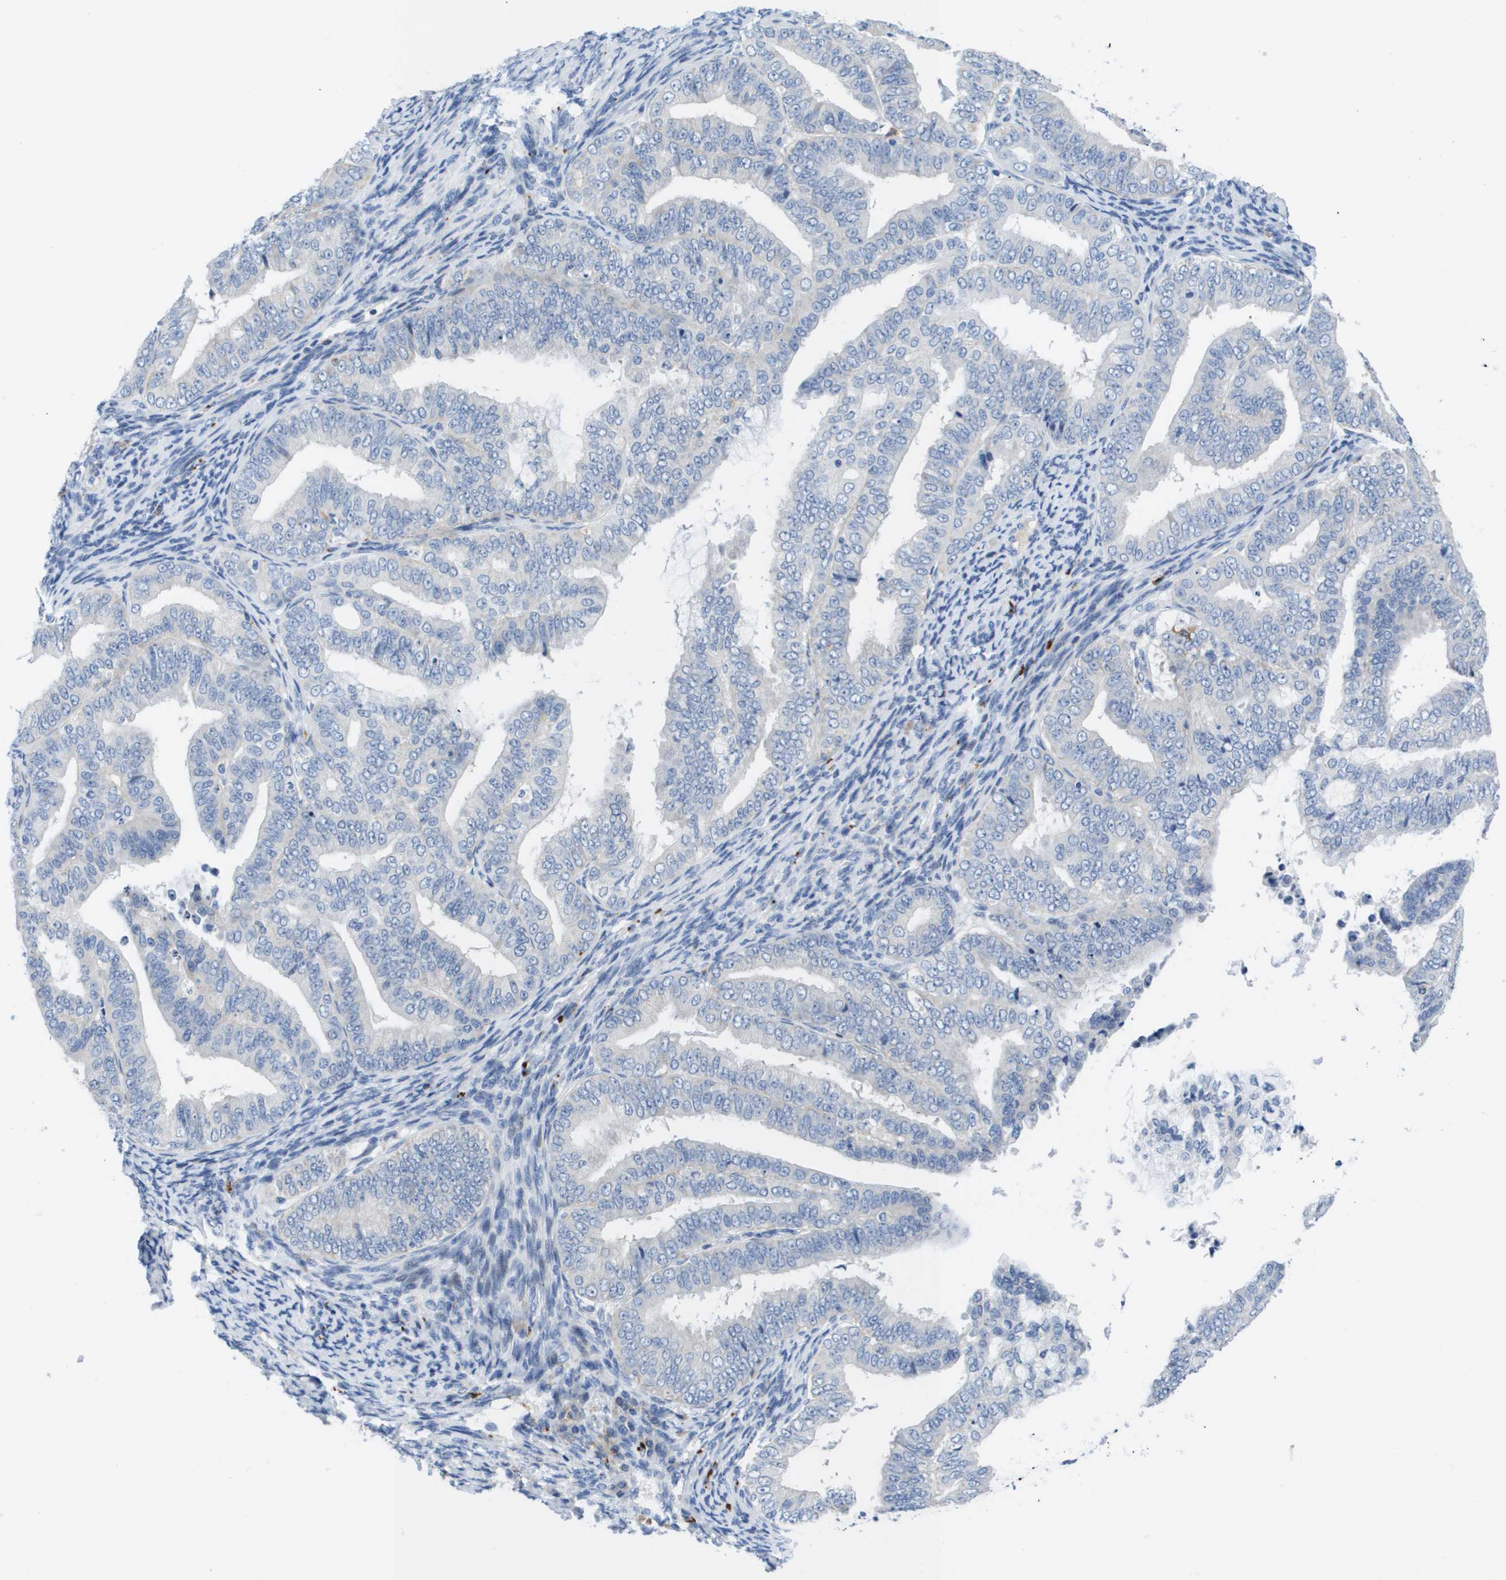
{"staining": {"intensity": "negative", "quantity": "none", "location": "none"}, "tissue": "endometrial cancer", "cell_type": "Tumor cells", "image_type": "cancer", "snomed": [{"axis": "morphology", "description": "Adenocarcinoma, NOS"}, {"axis": "topography", "description": "Endometrium"}], "caption": "Immunohistochemistry micrograph of adenocarcinoma (endometrial) stained for a protein (brown), which exhibits no staining in tumor cells. Nuclei are stained in blue.", "gene": "MS4A1", "patient": {"sex": "female", "age": 63}}